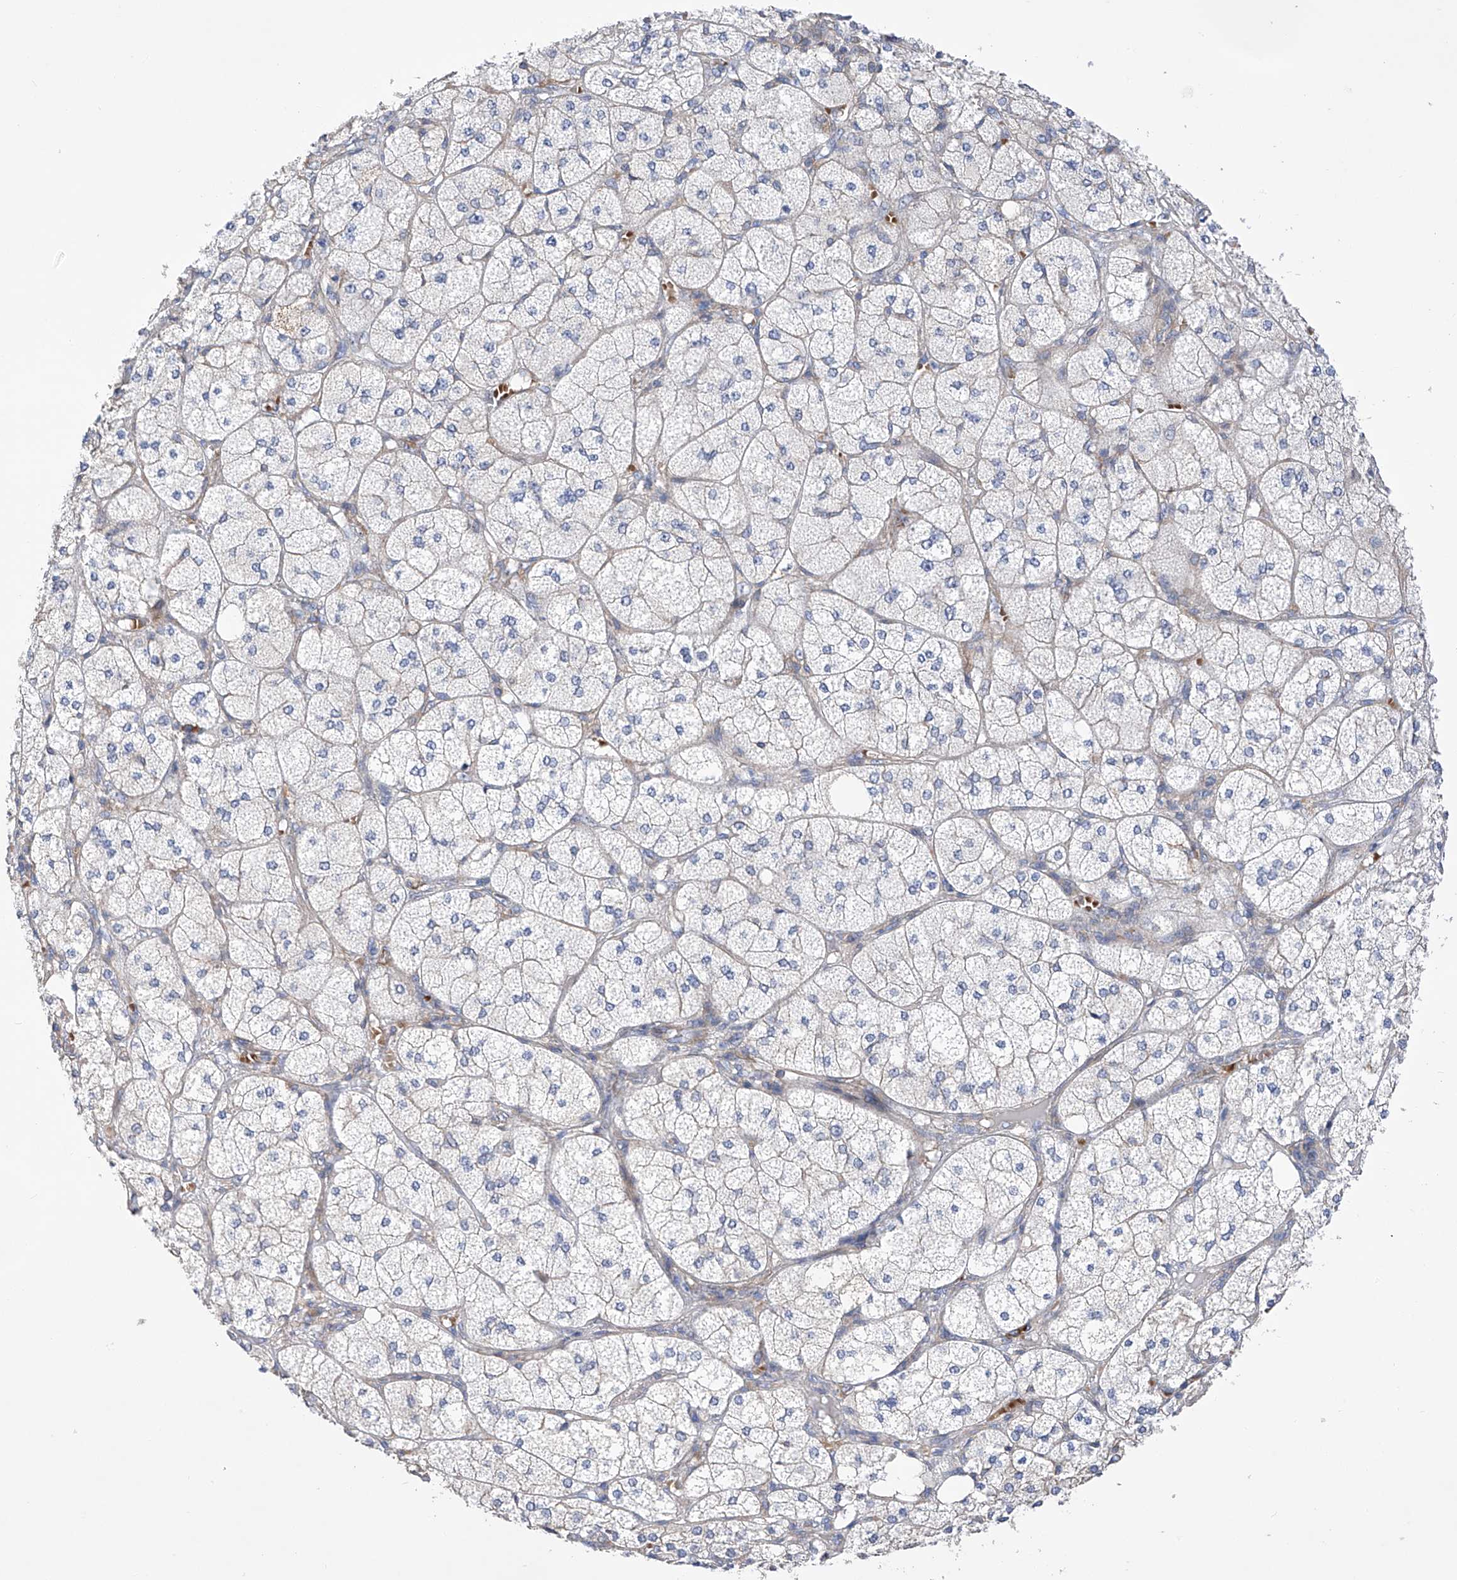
{"staining": {"intensity": "weak", "quantity": "<25%", "location": "cytoplasmic/membranous"}, "tissue": "adrenal gland", "cell_type": "Glandular cells", "image_type": "normal", "snomed": [{"axis": "morphology", "description": "Normal tissue, NOS"}, {"axis": "topography", "description": "Adrenal gland"}], "caption": "Immunohistochemistry (IHC) of benign adrenal gland shows no expression in glandular cells.", "gene": "NFATC4", "patient": {"sex": "female", "age": 61}}